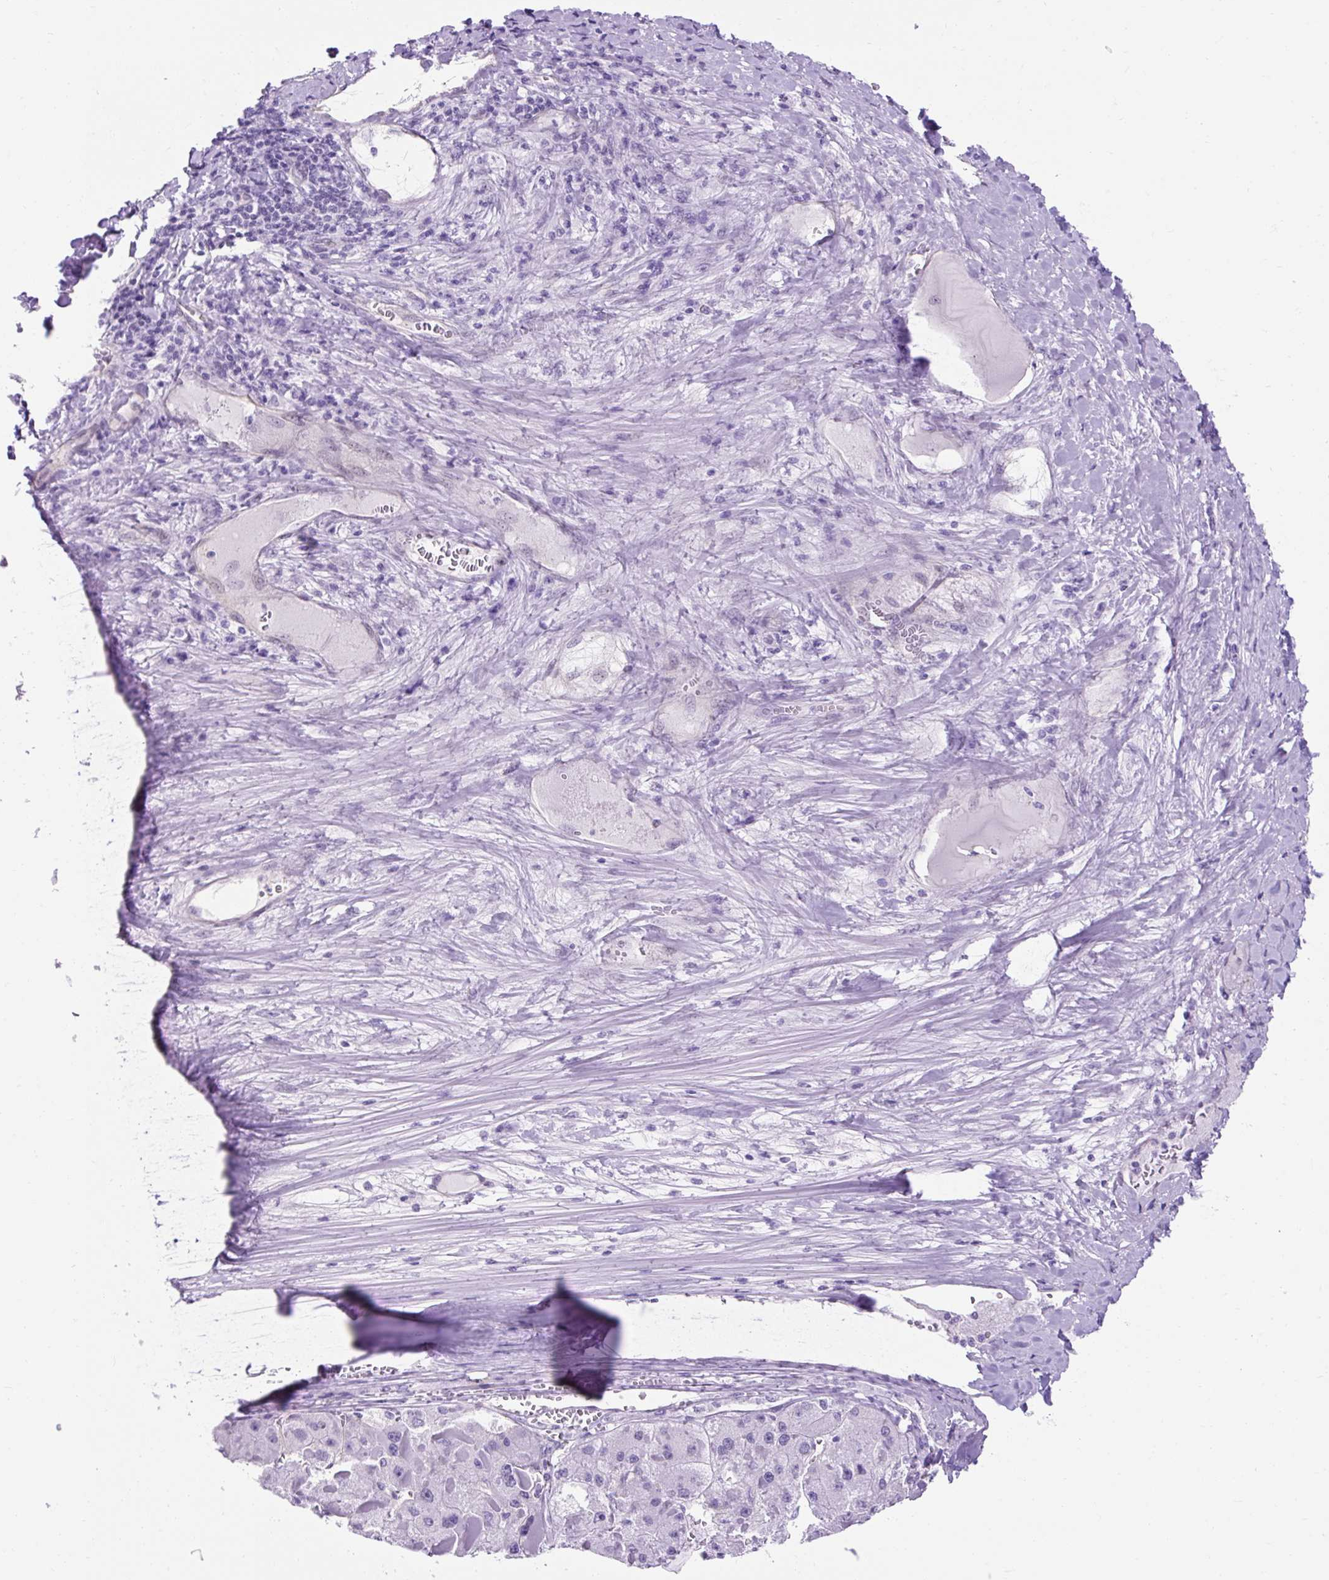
{"staining": {"intensity": "negative", "quantity": "none", "location": "none"}, "tissue": "liver cancer", "cell_type": "Tumor cells", "image_type": "cancer", "snomed": [{"axis": "morphology", "description": "Carcinoma, Hepatocellular, NOS"}, {"axis": "topography", "description": "Liver"}], "caption": "Human liver hepatocellular carcinoma stained for a protein using immunohistochemistry reveals no positivity in tumor cells.", "gene": "KRT12", "patient": {"sex": "female", "age": 73}}